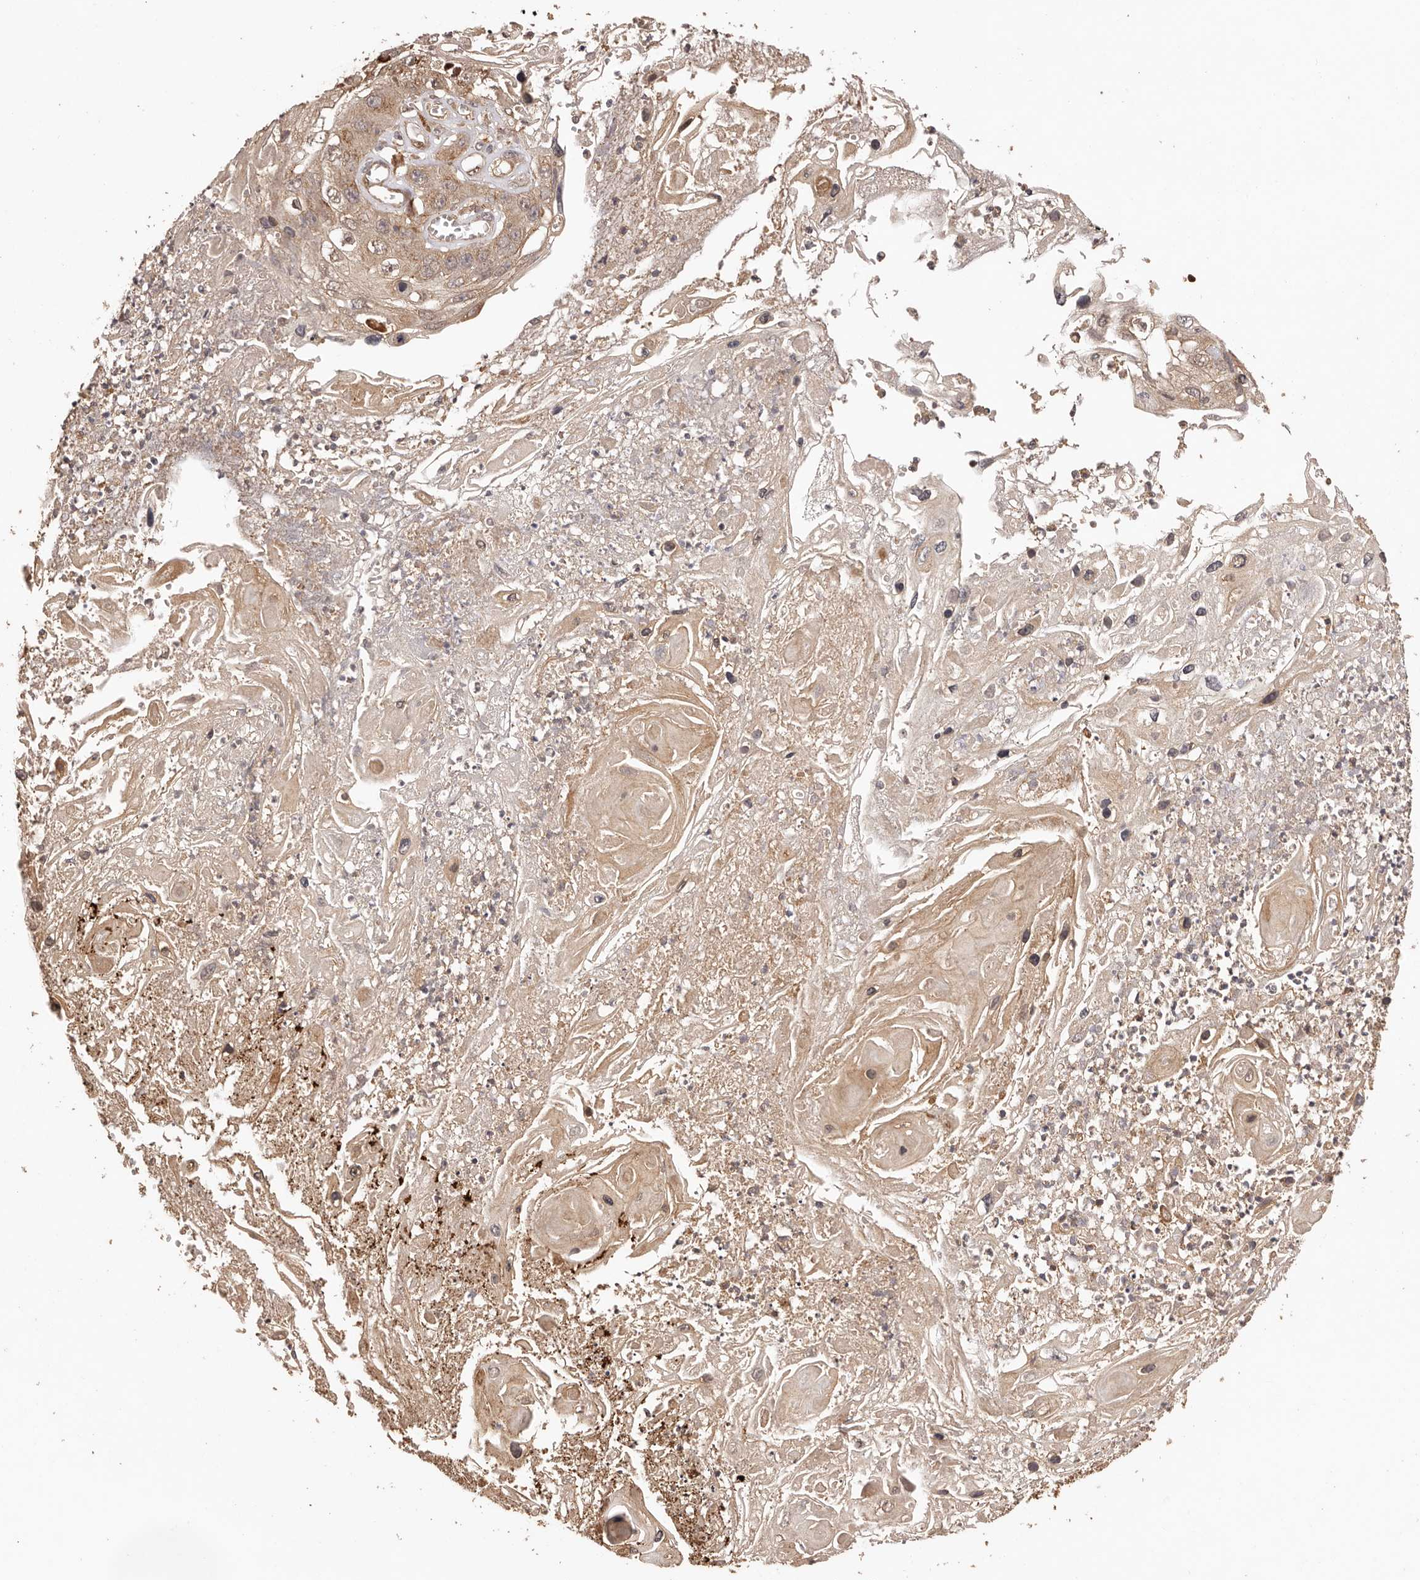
{"staining": {"intensity": "weak", "quantity": ">75%", "location": "cytoplasmic/membranous"}, "tissue": "skin cancer", "cell_type": "Tumor cells", "image_type": "cancer", "snomed": [{"axis": "morphology", "description": "Squamous cell carcinoma, NOS"}, {"axis": "topography", "description": "Skin"}], "caption": "Protein analysis of skin cancer (squamous cell carcinoma) tissue demonstrates weak cytoplasmic/membranous positivity in approximately >75% of tumor cells. Using DAB (brown) and hematoxylin (blue) stains, captured at high magnification using brightfield microscopy.", "gene": "UBR2", "patient": {"sex": "male", "age": 55}}